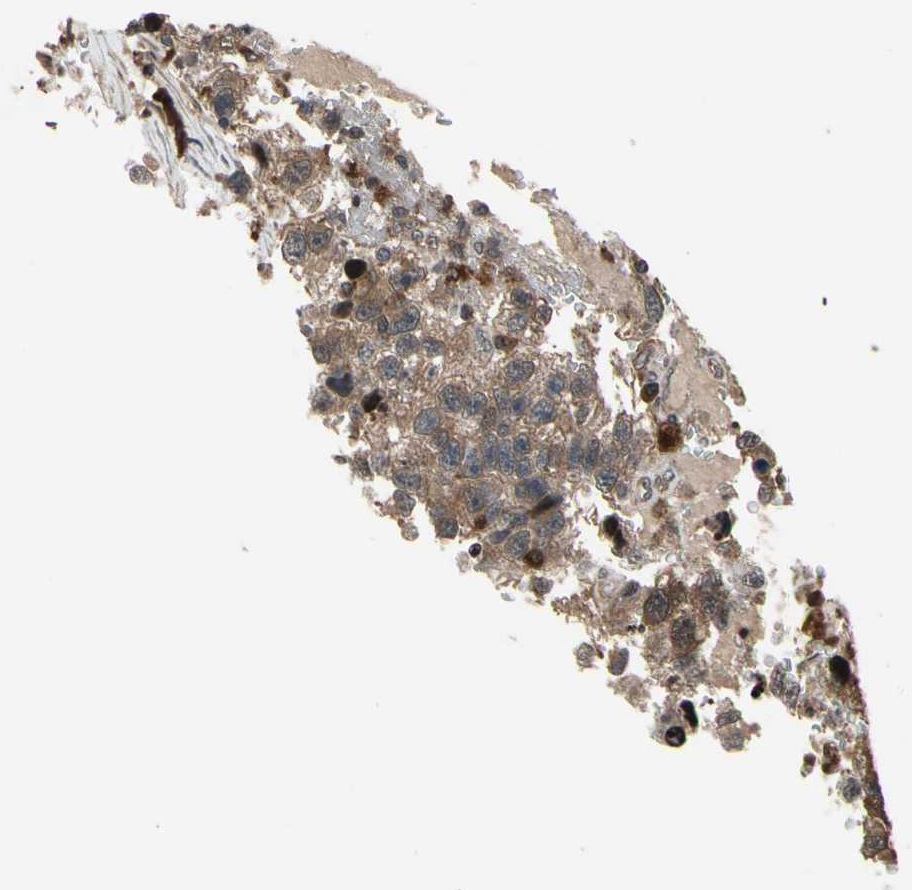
{"staining": {"intensity": "weak", "quantity": "25%-75%", "location": "cytoplasmic/membranous"}, "tissue": "testis cancer", "cell_type": "Tumor cells", "image_type": "cancer", "snomed": [{"axis": "morphology", "description": "Seminoma, NOS"}, {"axis": "topography", "description": "Testis"}], "caption": "A micrograph of human testis cancer stained for a protein displays weak cytoplasmic/membranous brown staining in tumor cells.", "gene": "CSF1R", "patient": {"sex": "male", "age": 33}}